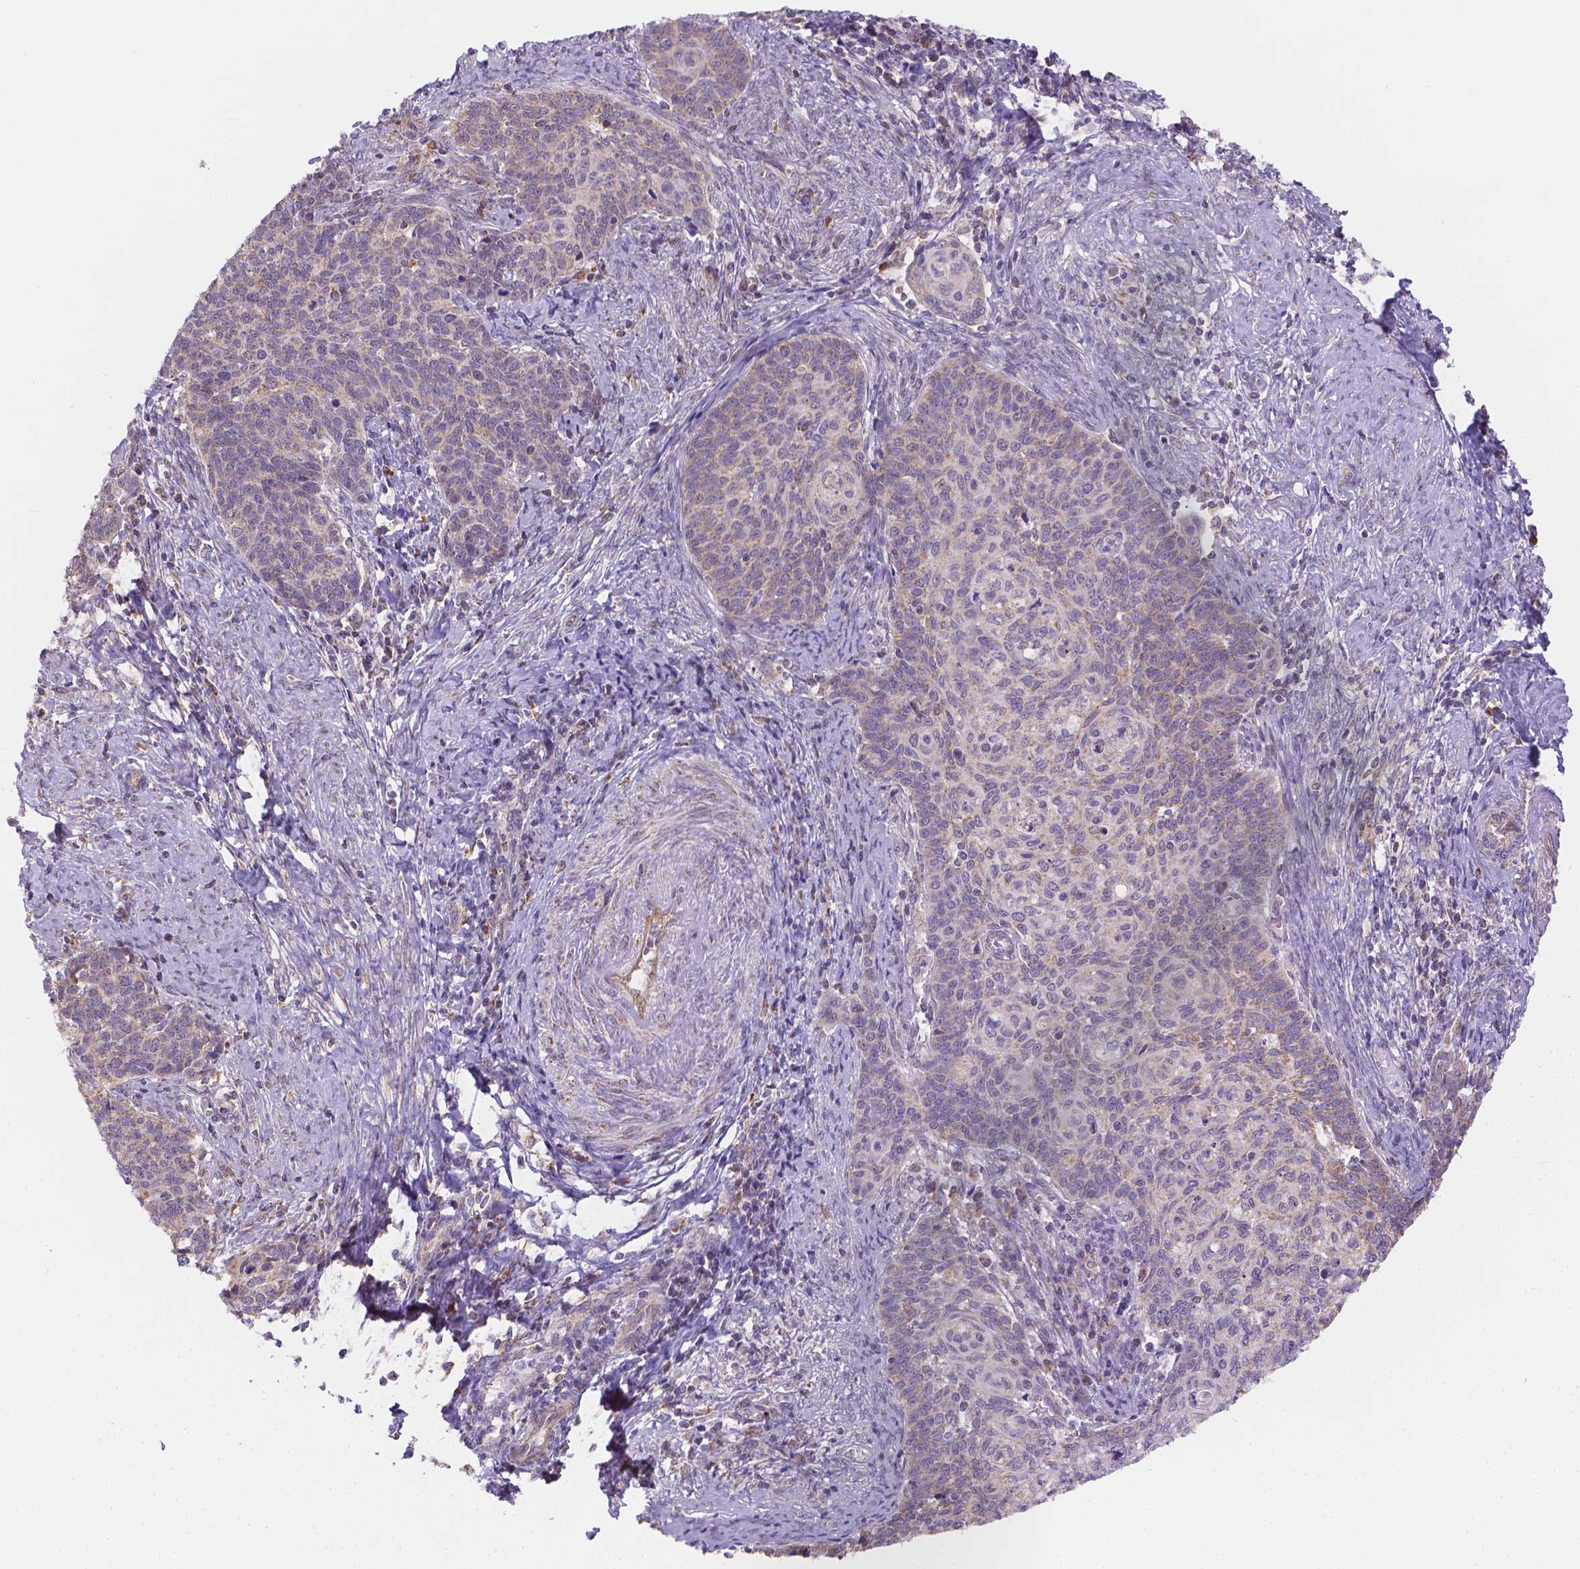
{"staining": {"intensity": "weak", "quantity": "<25%", "location": "cytoplasmic/membranous"}, "tissue": "cervical cancer", "cell_type": "Tumor cells", "image_type": "cancer", "snomed": [{"axis": "morphology", "description": "Normal tissue, NOS"}, {"axis": "morphology", "description": "Squamous cell carcinoma, NOS"}, {"axis": "topography", "description": "Cervix"}], "caption": "This is an IHC micrograph of squamous cell carcinoma (cervical). There is no staining in tumor cells.", "gene": "CYYR1", "patient": {"sex": "female", "age": 39}}